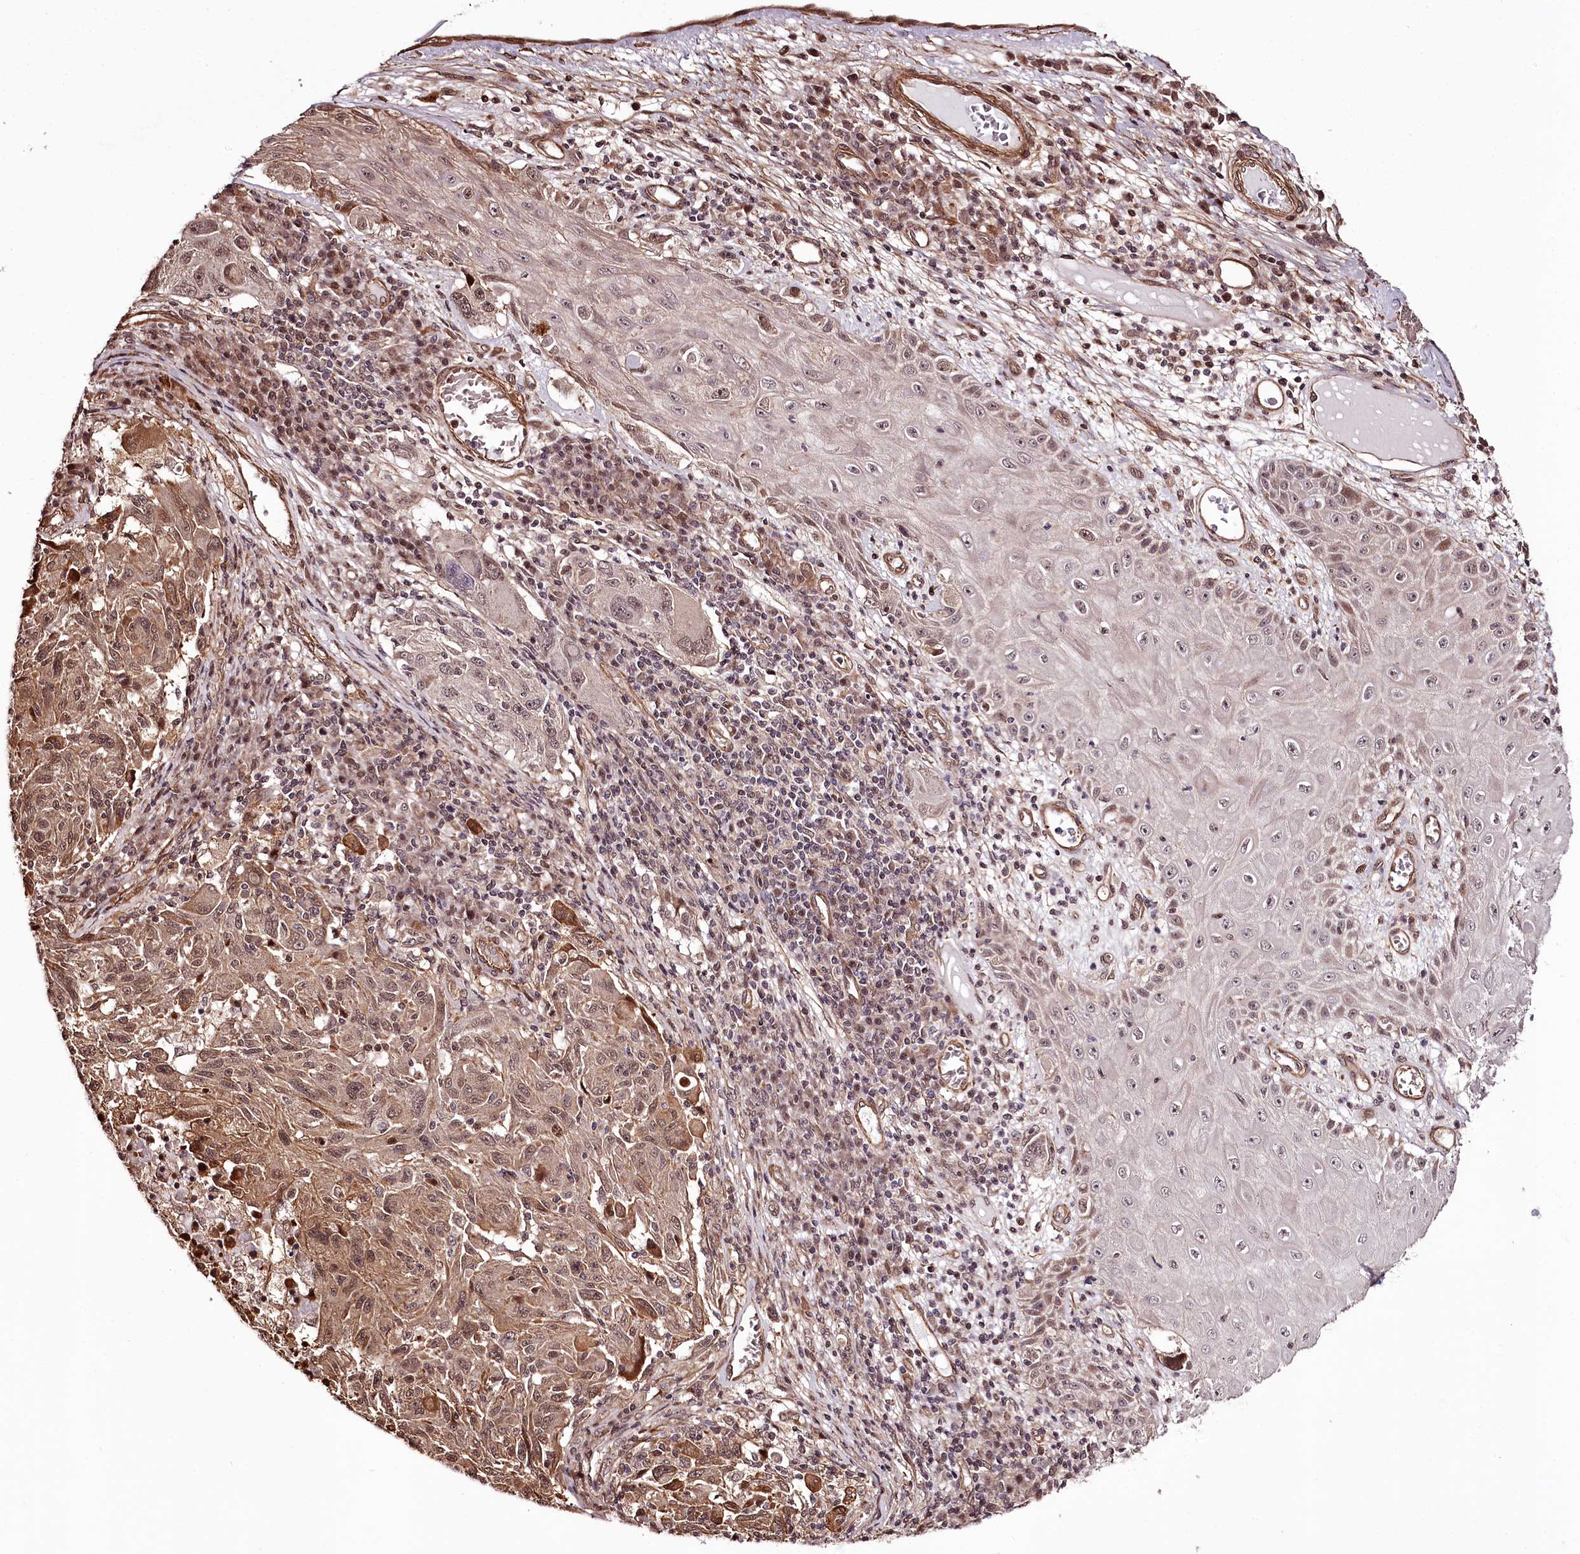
{"staining": {"intensity": "moderate", "quantity": ">75%", "location": "cytoplasmic/membranous,nuclear"}, "tissue": "melanoma", "cell_type": "Tumor cells", "image_type": "cancer", "snomed": [{"axis": "morphology", "description": "Malignant melanoma, NOS"}, {"axis": "topography", "description": "Skin"}], "caption": "Immunohistochemical staining of melanoma reveals medium levels of moderate cytoplasmic/membranous and nuclear protein expression in approximately >75% of tumor cells.", "gene": "TTC33", "patient": {"sex": "male", "age": 53}}